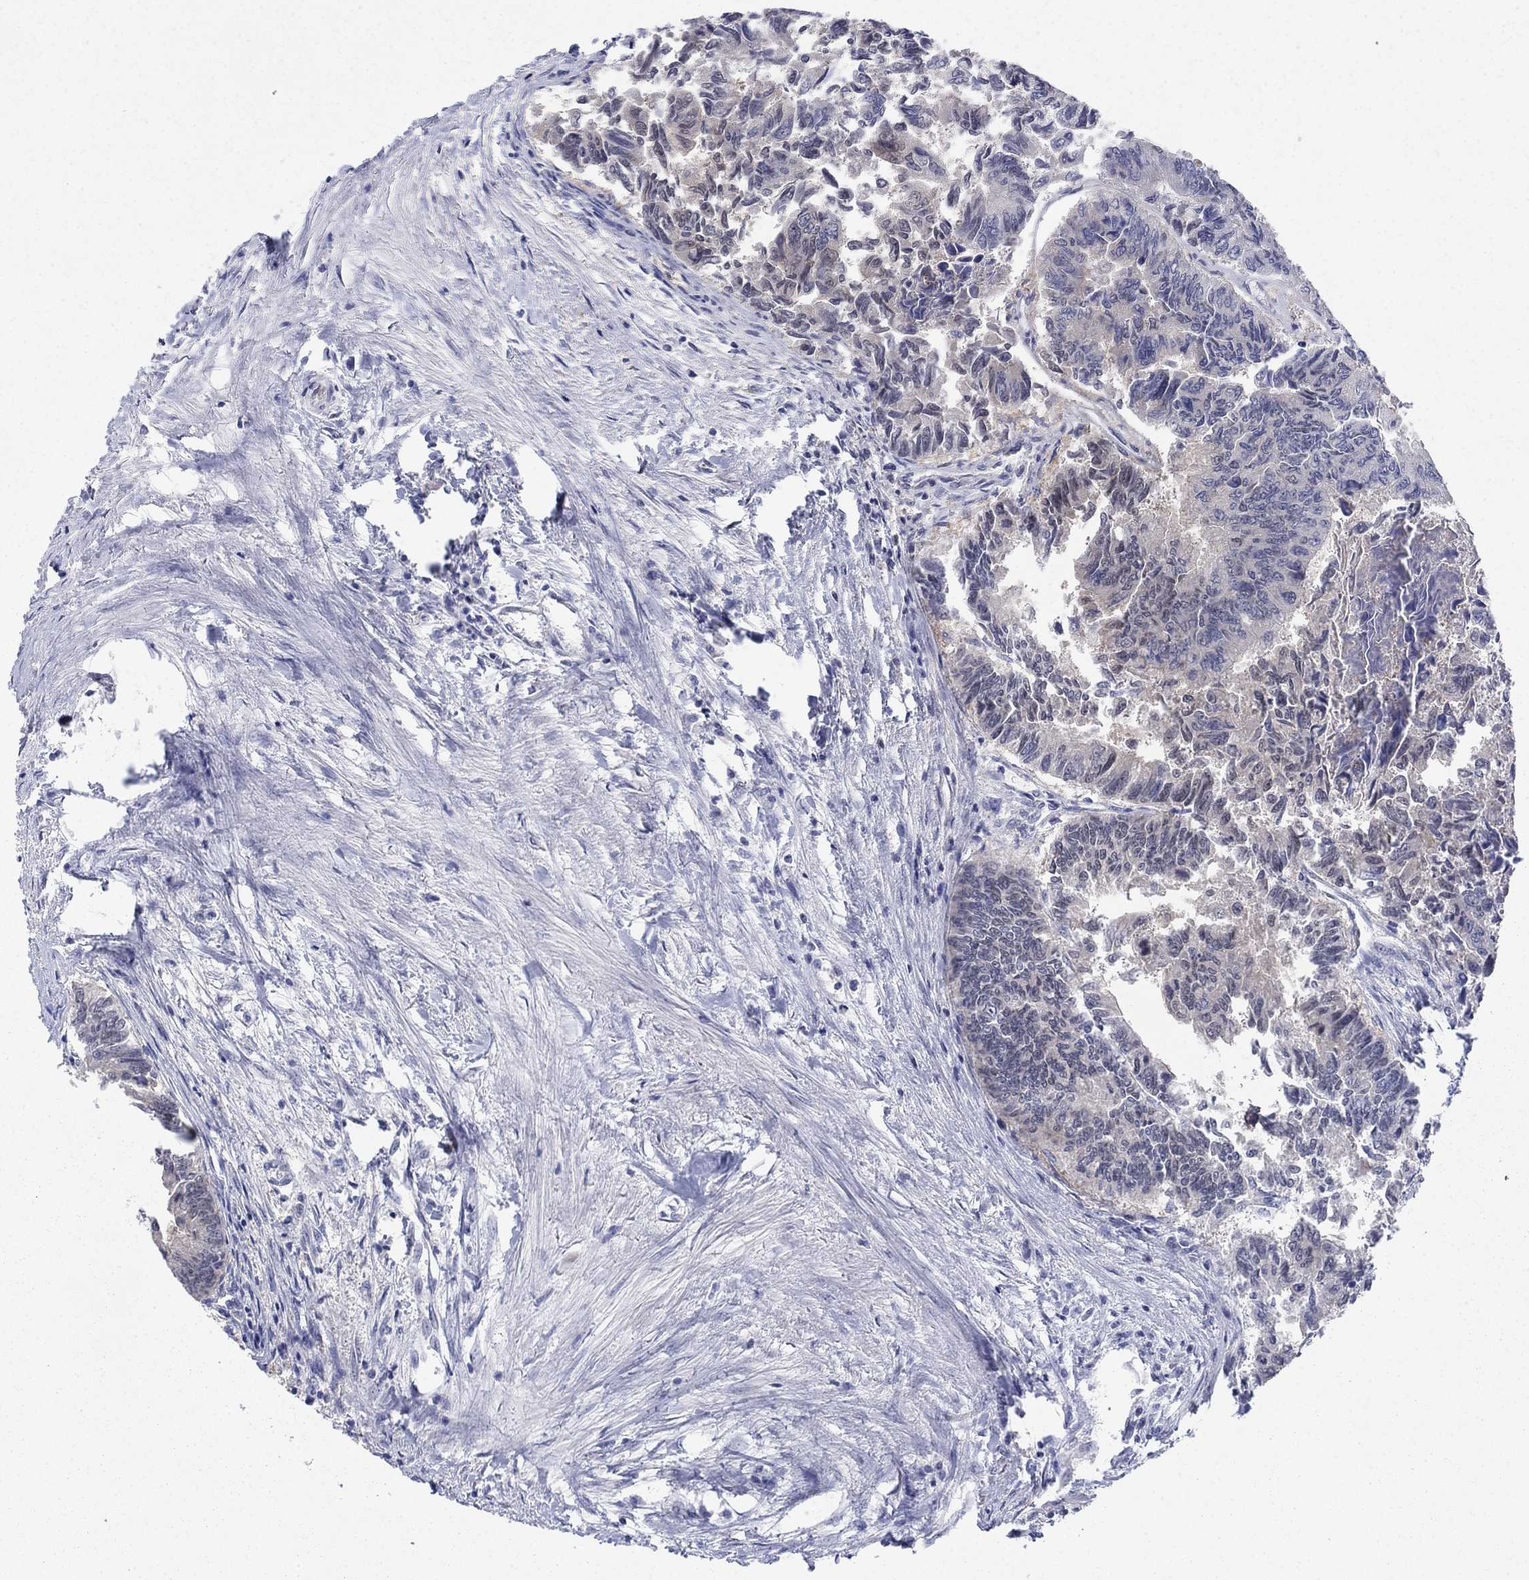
{"staining": {"intensity": "negative", "quantity": "none", "location": "none"}, "tissue": "colorectal cancer", "cell_type": "Tumor cells", "image_type": "cancer", "snomed": [{"axis": "morphology", "description": "Adenocarcinoma, NOS"}, {"axis": "topography", "description": "Colon"}], "caption": "Immunohistochemistry (IHC) image of human colorectal cancer (adenocarcinoma) stained for a protein (brown), which reveals no positivity in tumor cells.", "gene": "RNF114", "patient": {"sex": "female", "age": 65}}